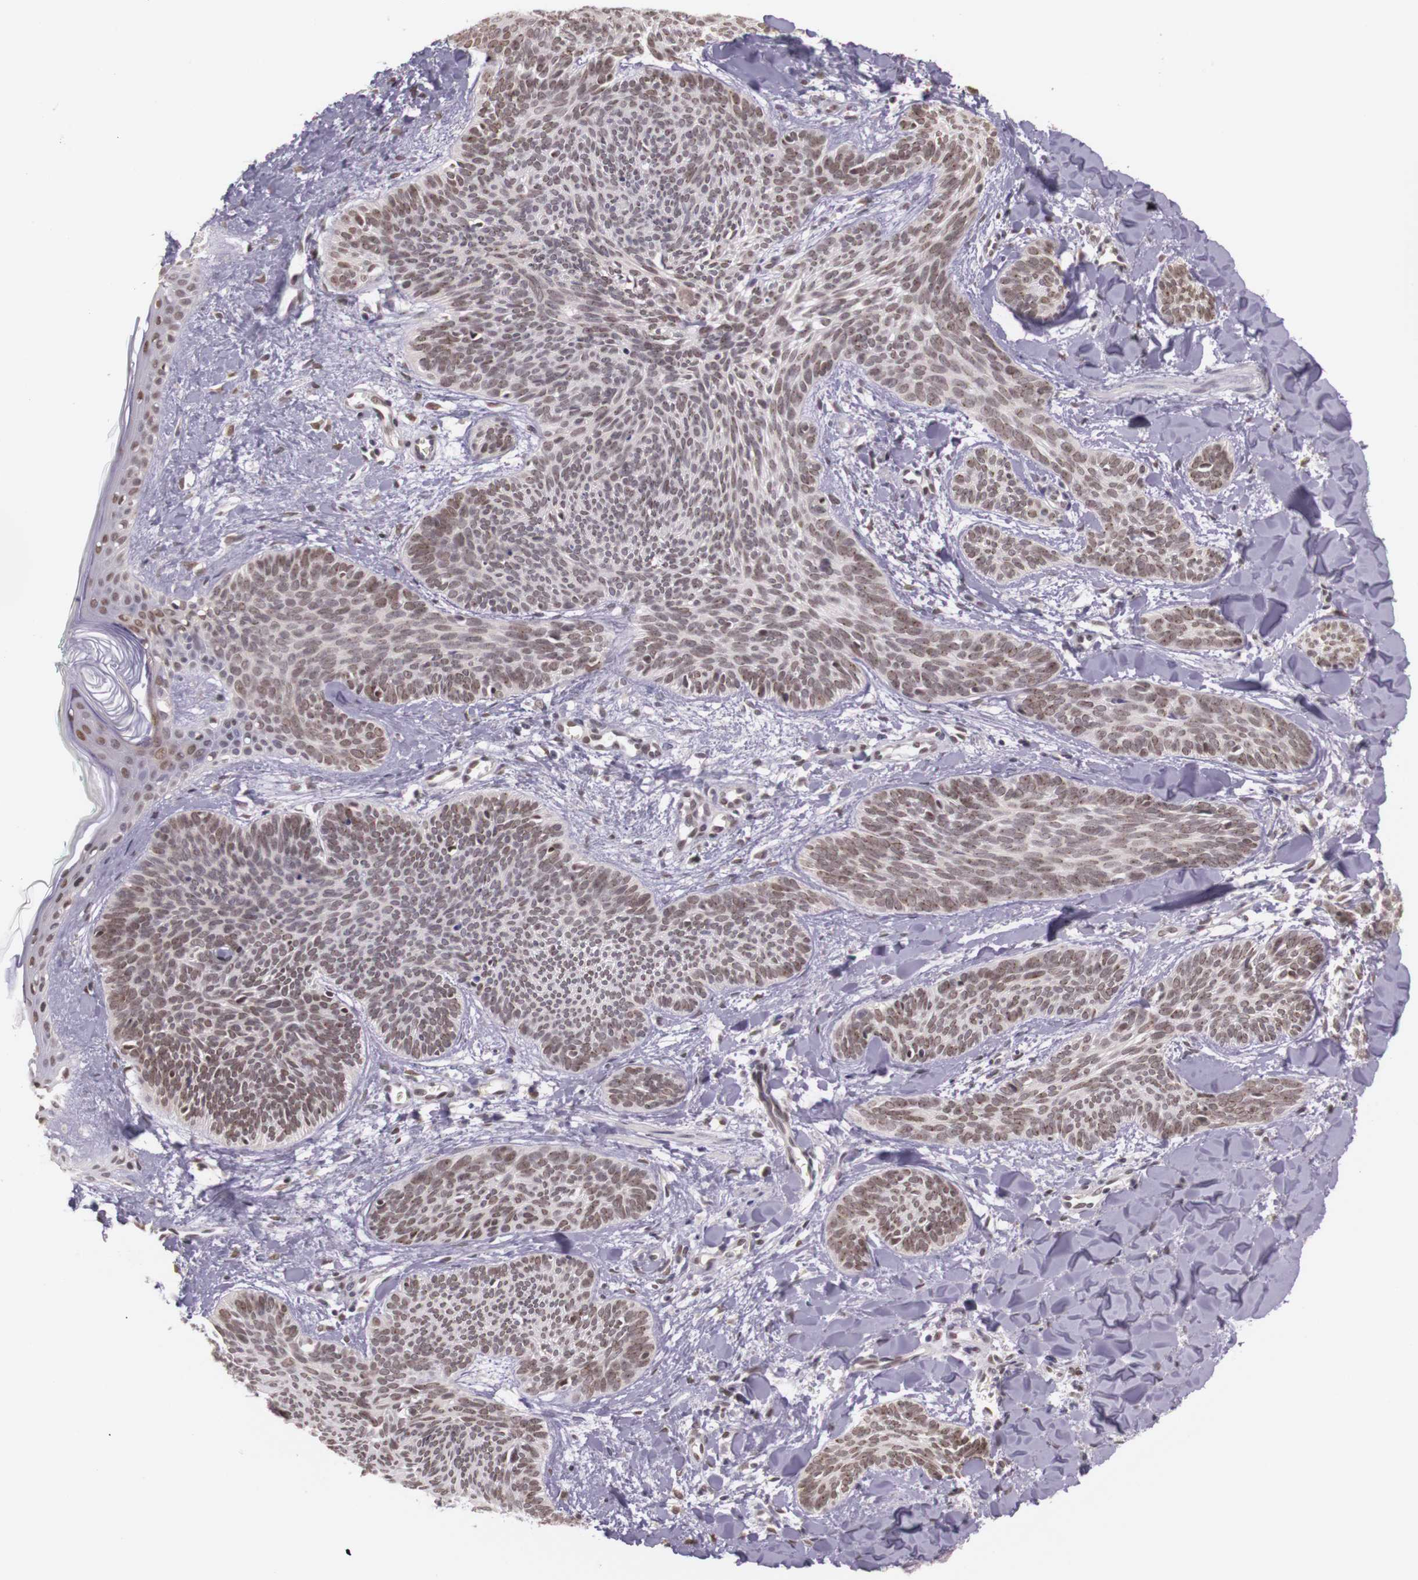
{"staining": {"intensity": "weak", "quantity": ">75%", "location": "nuclear"}, "tissue": "skin cancer", "cell_type": "Tumor cells", "image_type": "cancer", "snomed": [{"axis": "morphology", "description": "Basal cell carcinoma"}, {"axis": "topography", "description": "Skin"}], "caption": "Skin basal cell carcinoma stained with DAB immunohistochemistry shows low levels of weak nuclear expression in approximately >75% of tumor cells. Ihc stains the protein in brown and the nuclei are stained blue.", "gene": "WDR13", "patient": {"sex": "female", "age": 81}}